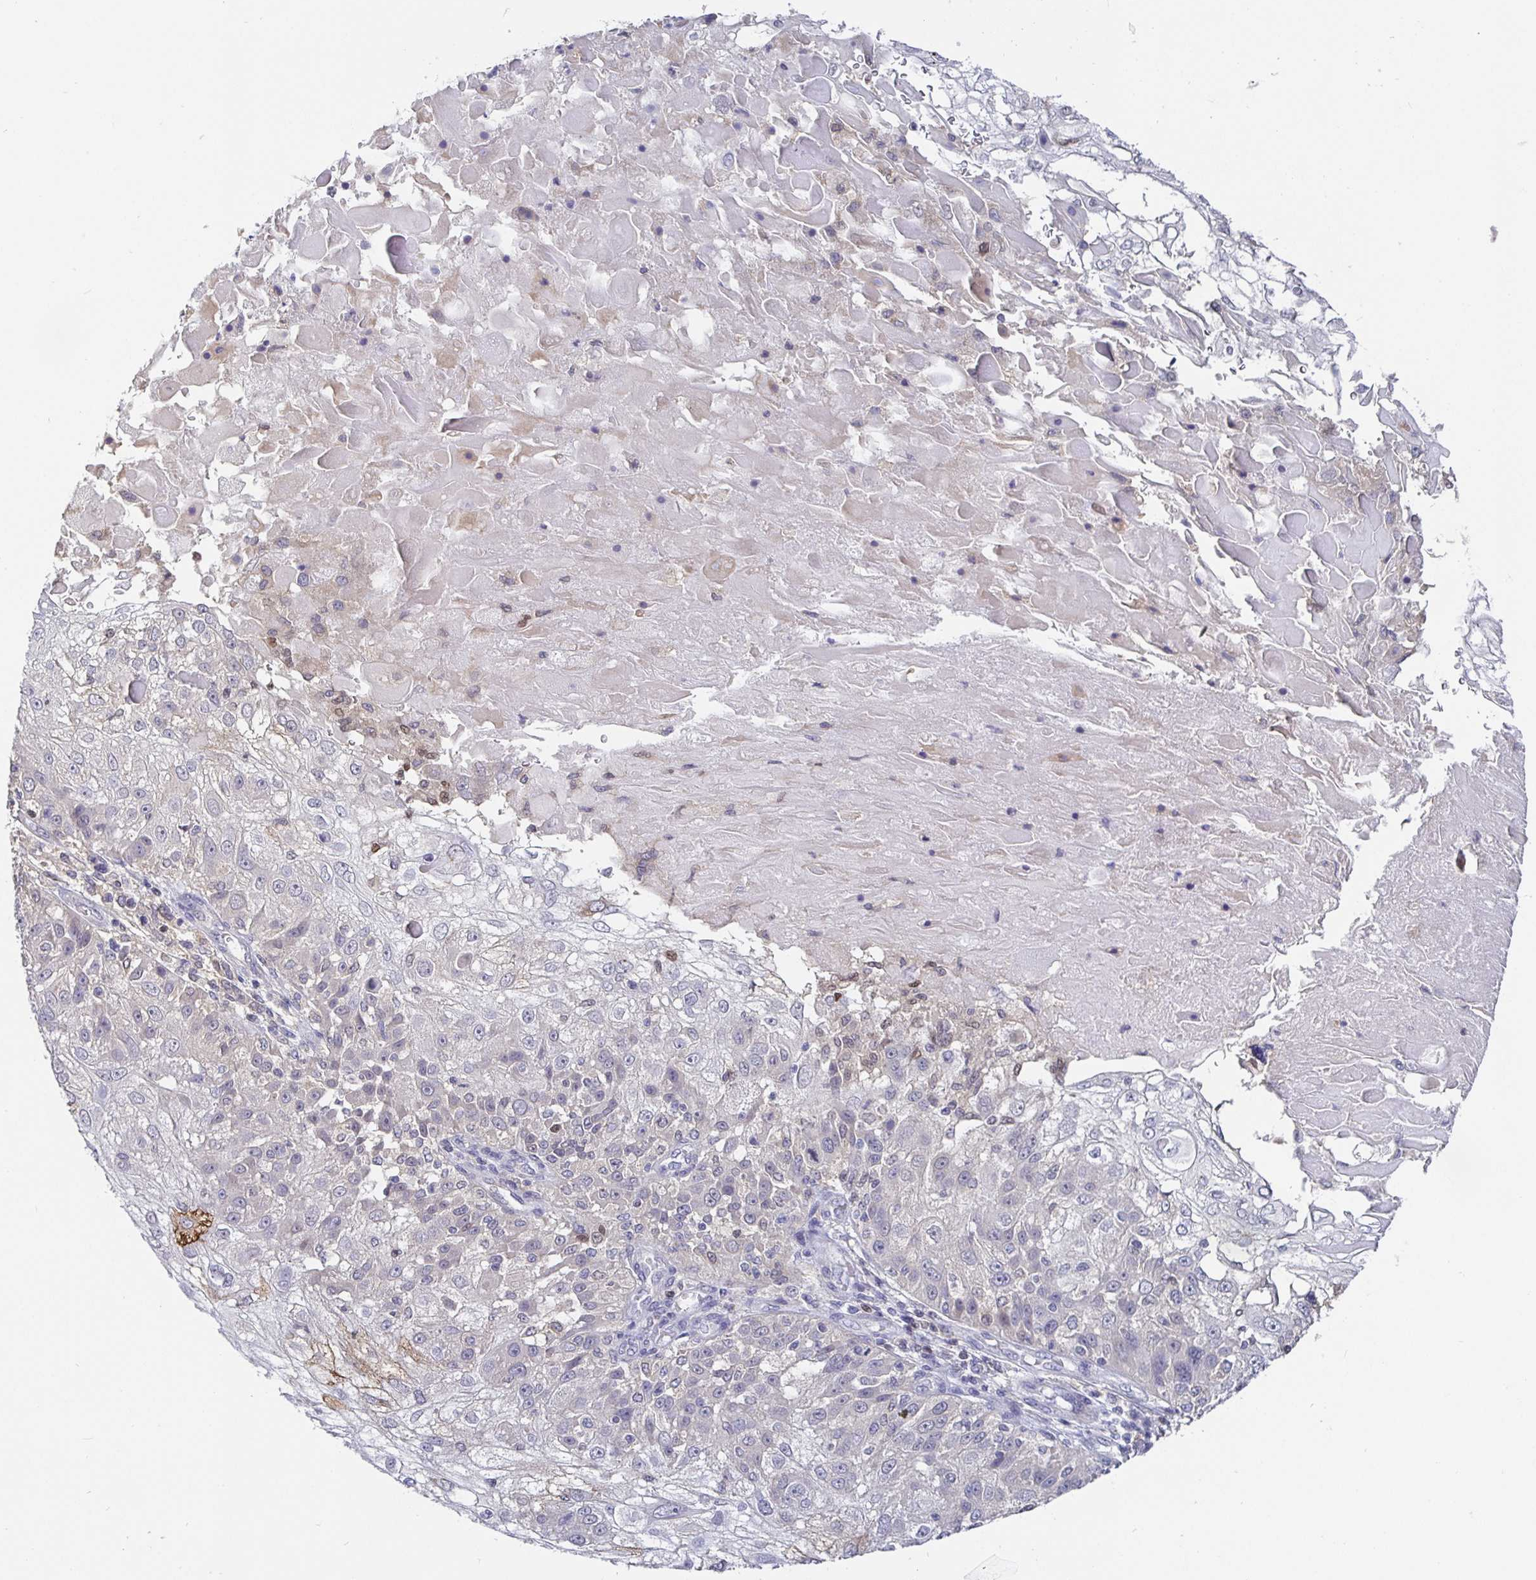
{"staining": {"intensity": "negative", "quantity": "none", "location": "none"}, "tissue": "skin cancer", "cell_type": "Tumor cells", "image_type": "cancer", "snomed": [{"axis": "morphology", "description": "Normal tissue, NOS"}, {"axis": "morphology", "description": "Squamous cell carcinoma, NOS"}, {"axis": "topography", "description": "Skin"}], "caption": "Tumor cells show no significant protein positivity in squamous cell carcinoma (skin).", "gene": "SATB1", "patient": {"sex": "female", "age": 83}}